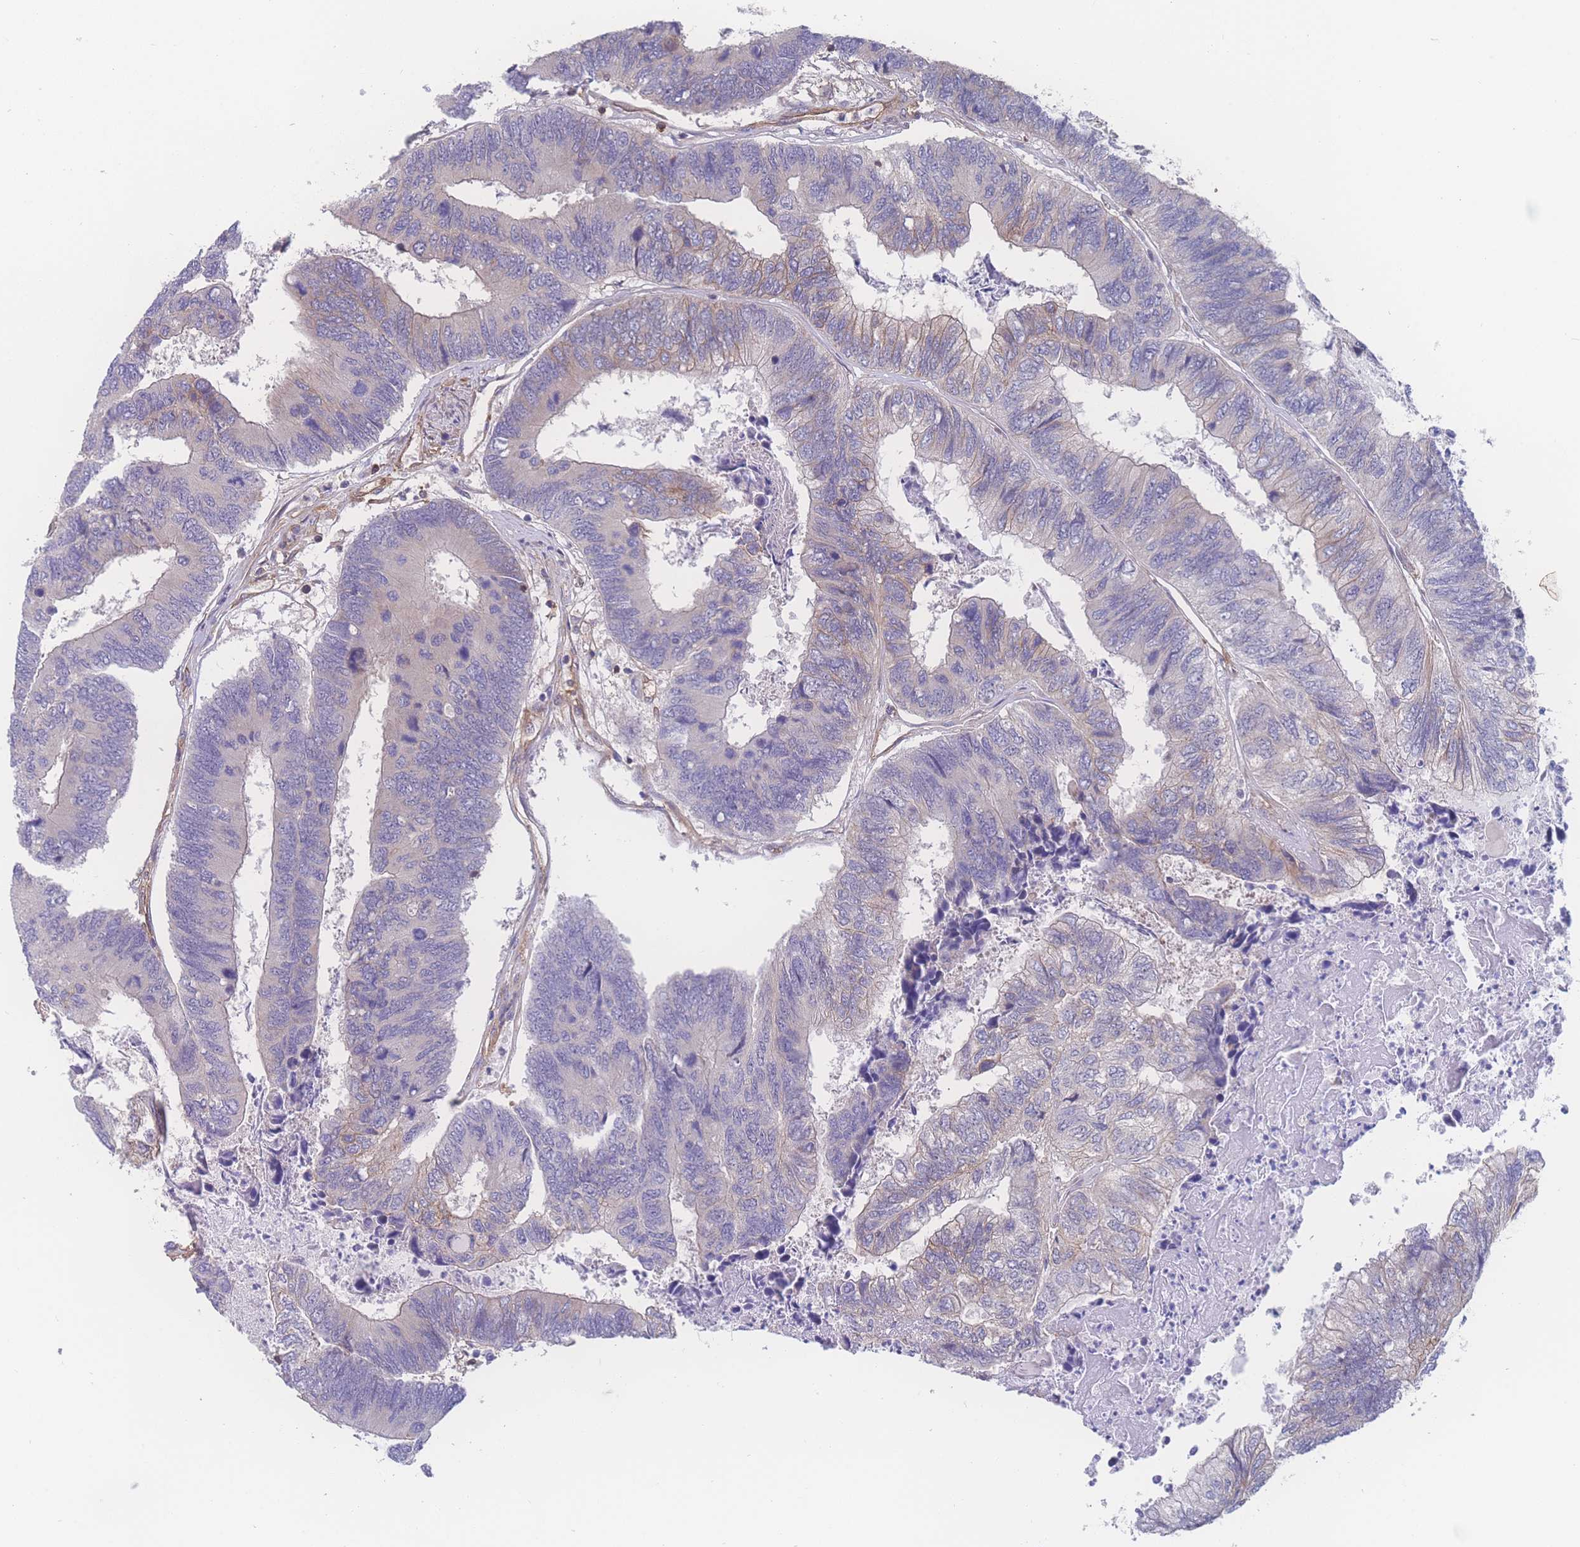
{"staining": {"intensity": "weak", "quantity": "<25%", "location": "cytoplasmic/membranous"}, "tissue": "colorectal cancer", "cell_type": "Tumor cells", "image_type": "cancer", "snomed": [{"axis": "morphology", "description": "Adenocarcinoma, NOS"}, {"axis": "topography", "description": "Colon"}], "caption": "This histopathology image is of colorectal cancer stained with IHC to label a protein in brown with the nuclei are counter-stained blue. There is no positivity in tumor cells.", "gene": "CFAP97", "patient": {"sex": "female", "age": 67}}